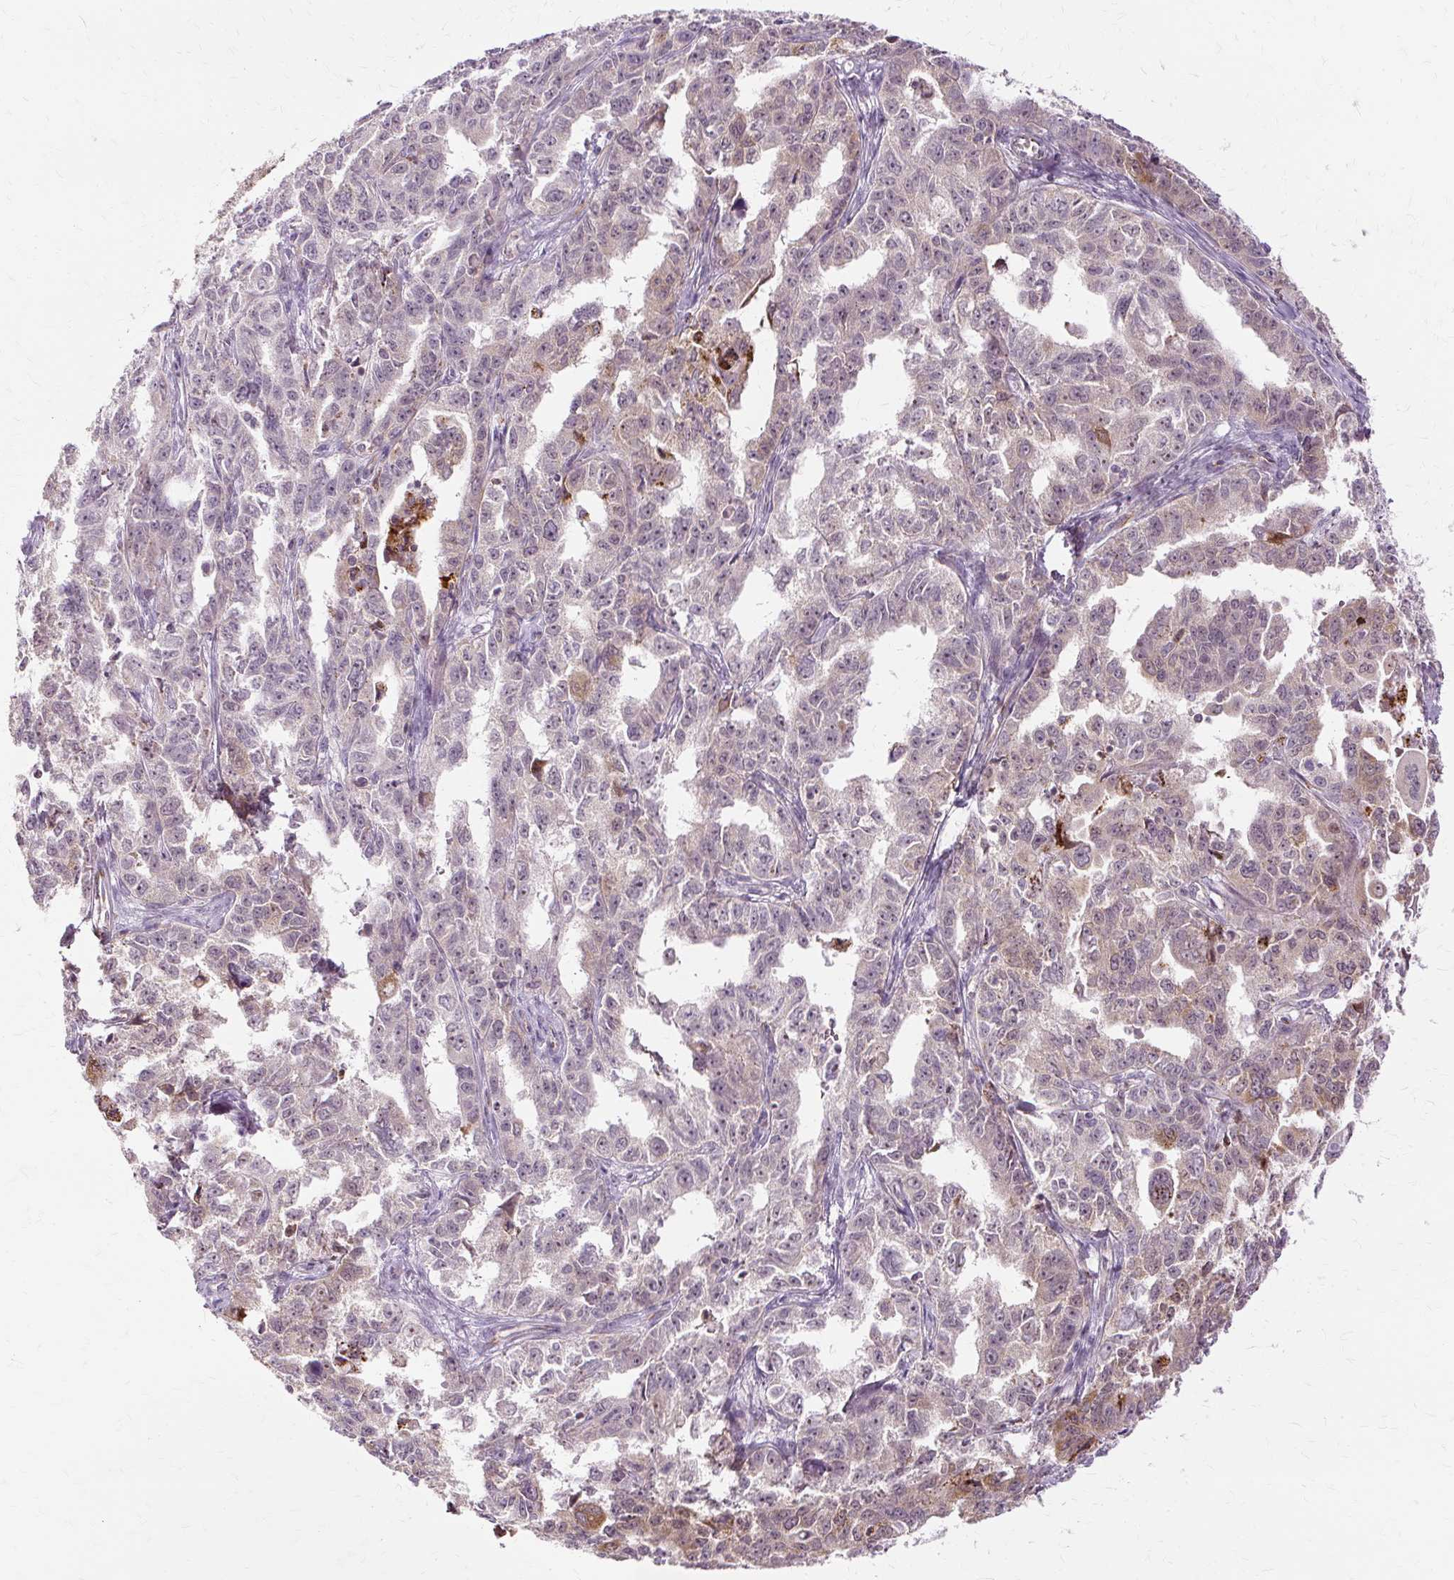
{"staining": {"intensity": "weak", "quantity": "25%-75%", "location": "nuclear"}, "tissue": "ovarian cancer", "cell_type": "Tumor cells", "image_type": "cancer", "snomed": [{"axis": "morphology", "description": "Adenocarcinoma, NOS"}, {"axis": "morphology", "description": "Carcinoma, endometroid"}, {"axis": "topography", "description": "Ovary"}], "caption": "Human ovarian cancer stained with a protein marker shows weak staining in tumor cells.", "gene": "MMACHC", "patient": {"sex": "female", "age": 72}}